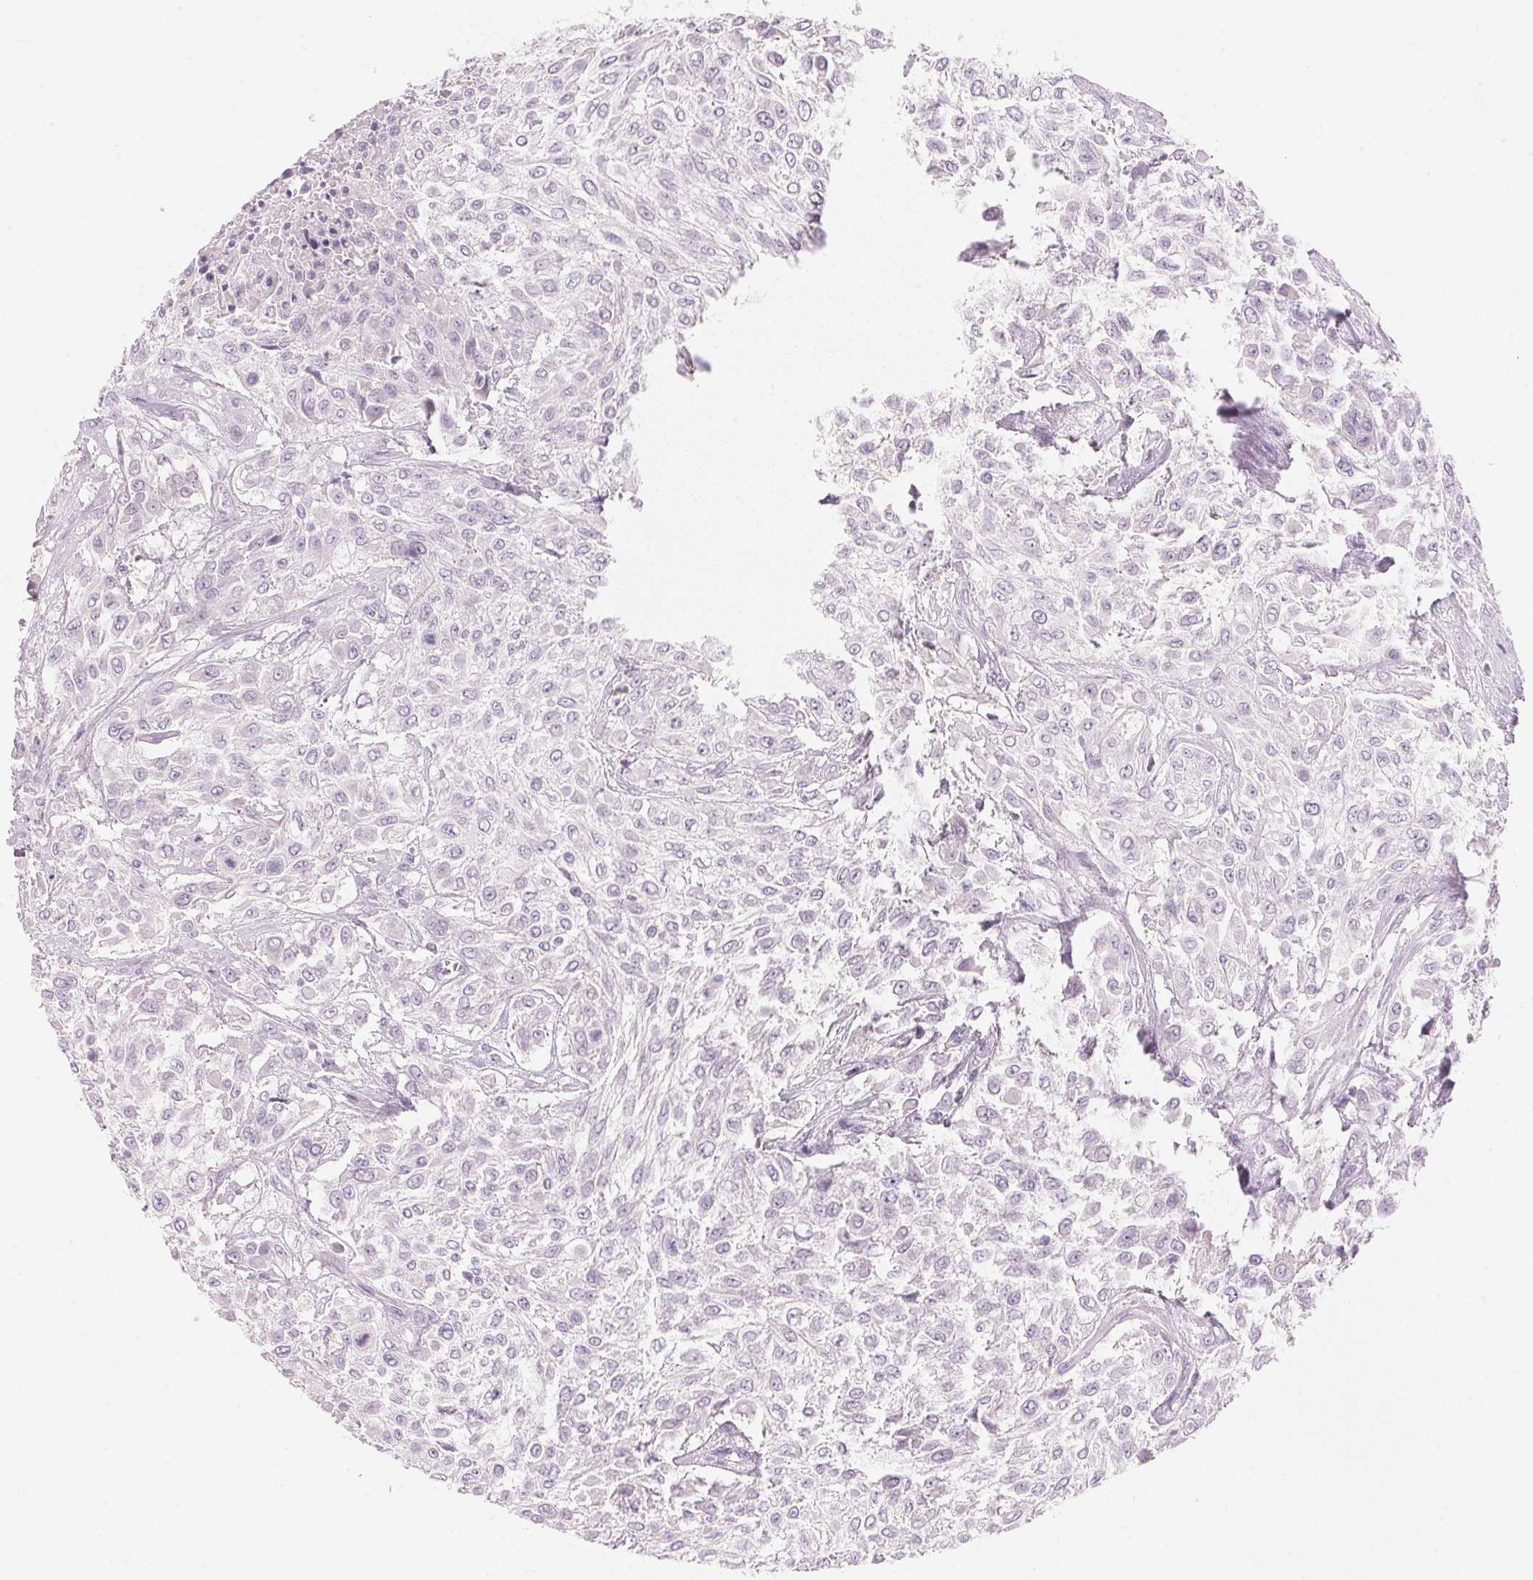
{"staining": {"intensity": "negative", "quantity": "none", "location": "none"}, "tissue": "urothelial cancer", "cell_type": "Tumor cells", "image_type": "cancer", "snomed": [{"axis": "morphology", "description": "Urothelial carcinoma, High grade"}, {"axis": "topography", "description": "Urinary bladder"}], "caption": "The IHC photomicrograph has no significant positivity in tumor cells of urothelial carcinoma (high-grade) tissue. Brightfield microscopy of IHC stained with DAB (3,3'-diaminobenzidine) (brown) and hematoxylin (blue), captured at high magnification.", "gene": "CYP11B1", "patient": {"sex": "male", "age": 57}}